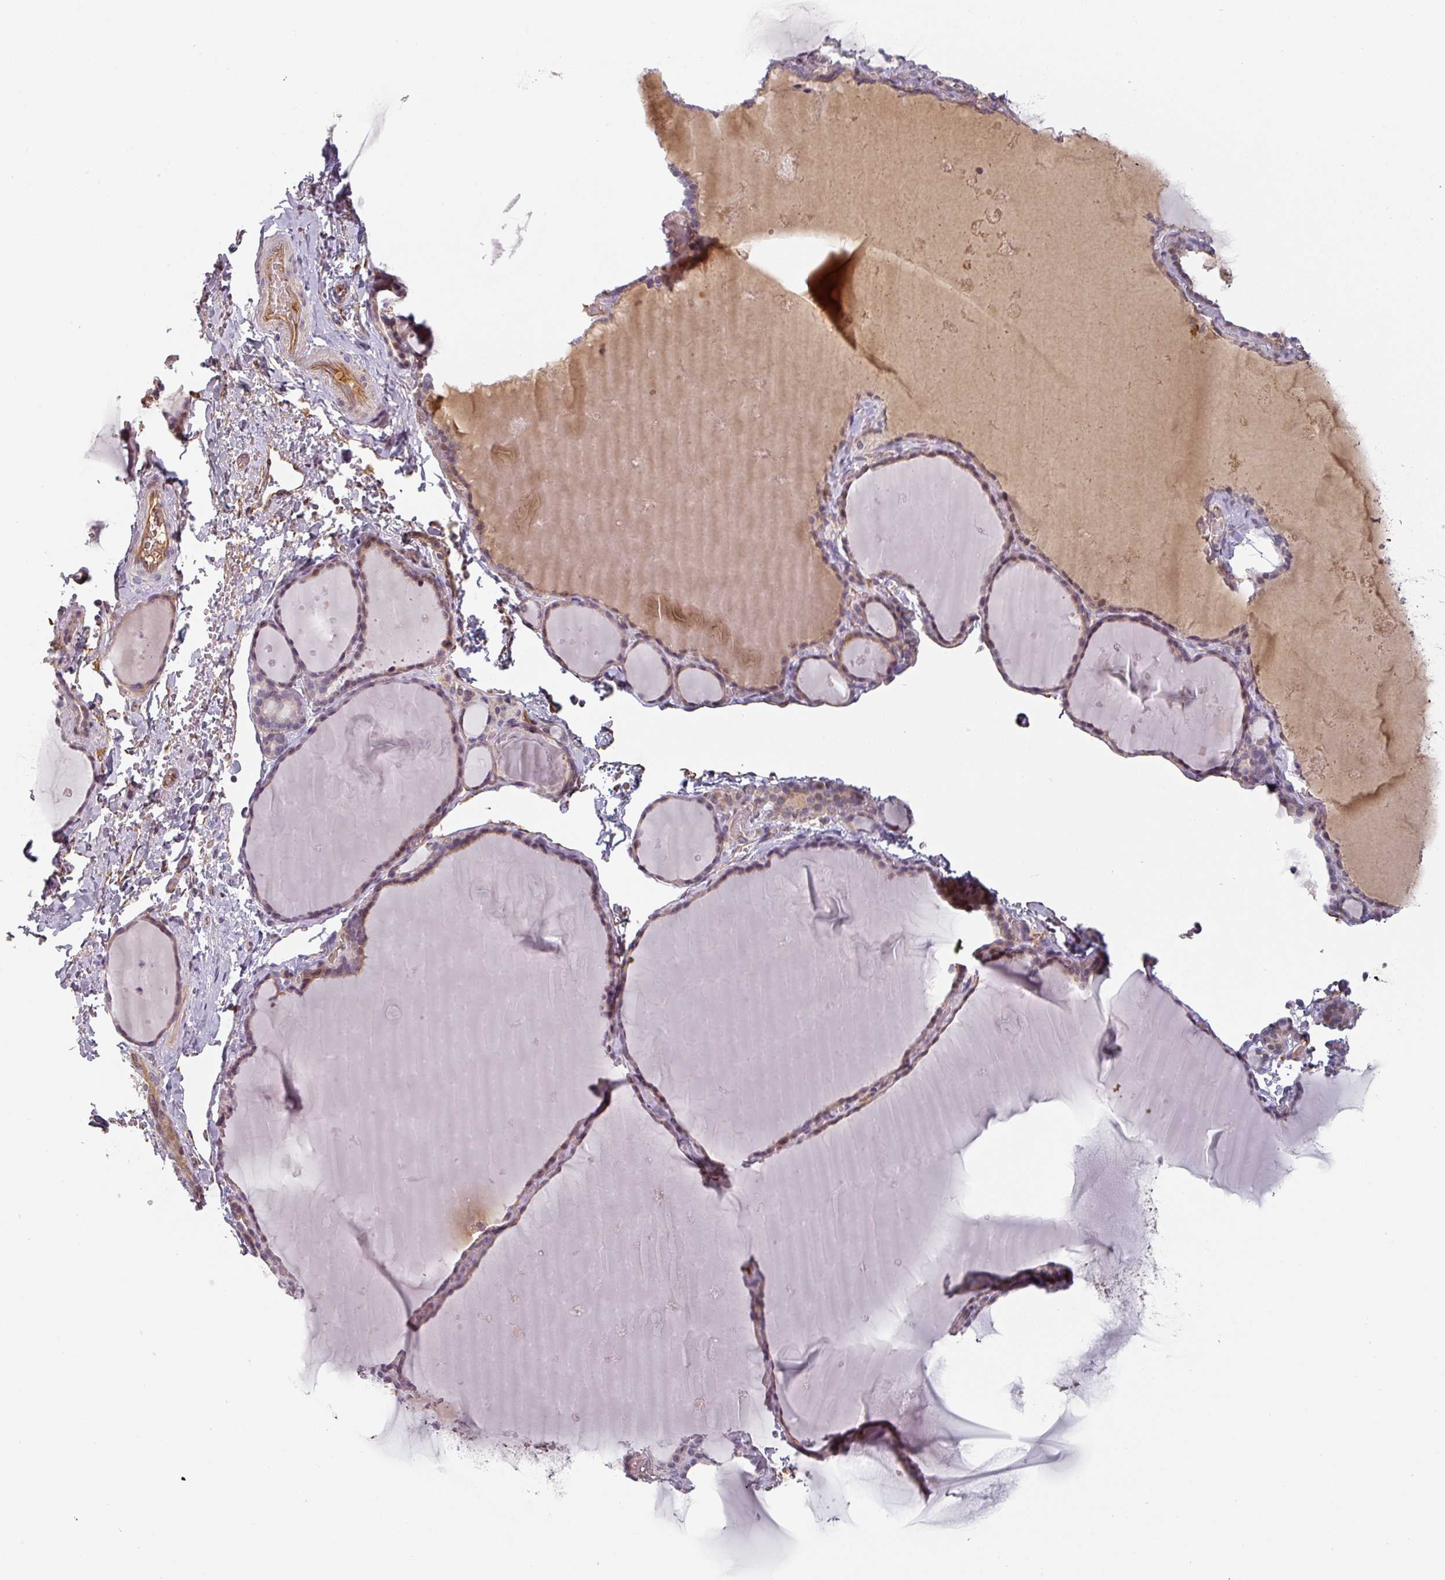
{"staining": {"intensity": "weak", "quantity": "25%-75%", "location": "cytoplasmic/membranous"}, "tissue": "thyroid gland", "cell_type": "Glandular cells", "image_type": "normal", "snomed": [{"axis": "morphology", "description": "Normal tissue, NOS"}, {"axis": "topography", "description": "Thyroid gland"}], "caption": "Protein expression analysis of benign thyroid gland shows weak cytoplasmic/membranous expression in approximately 25%-75% of glandular cells.", "gene": "CEP78", "patient": {"sex": "female", "age": 49}}